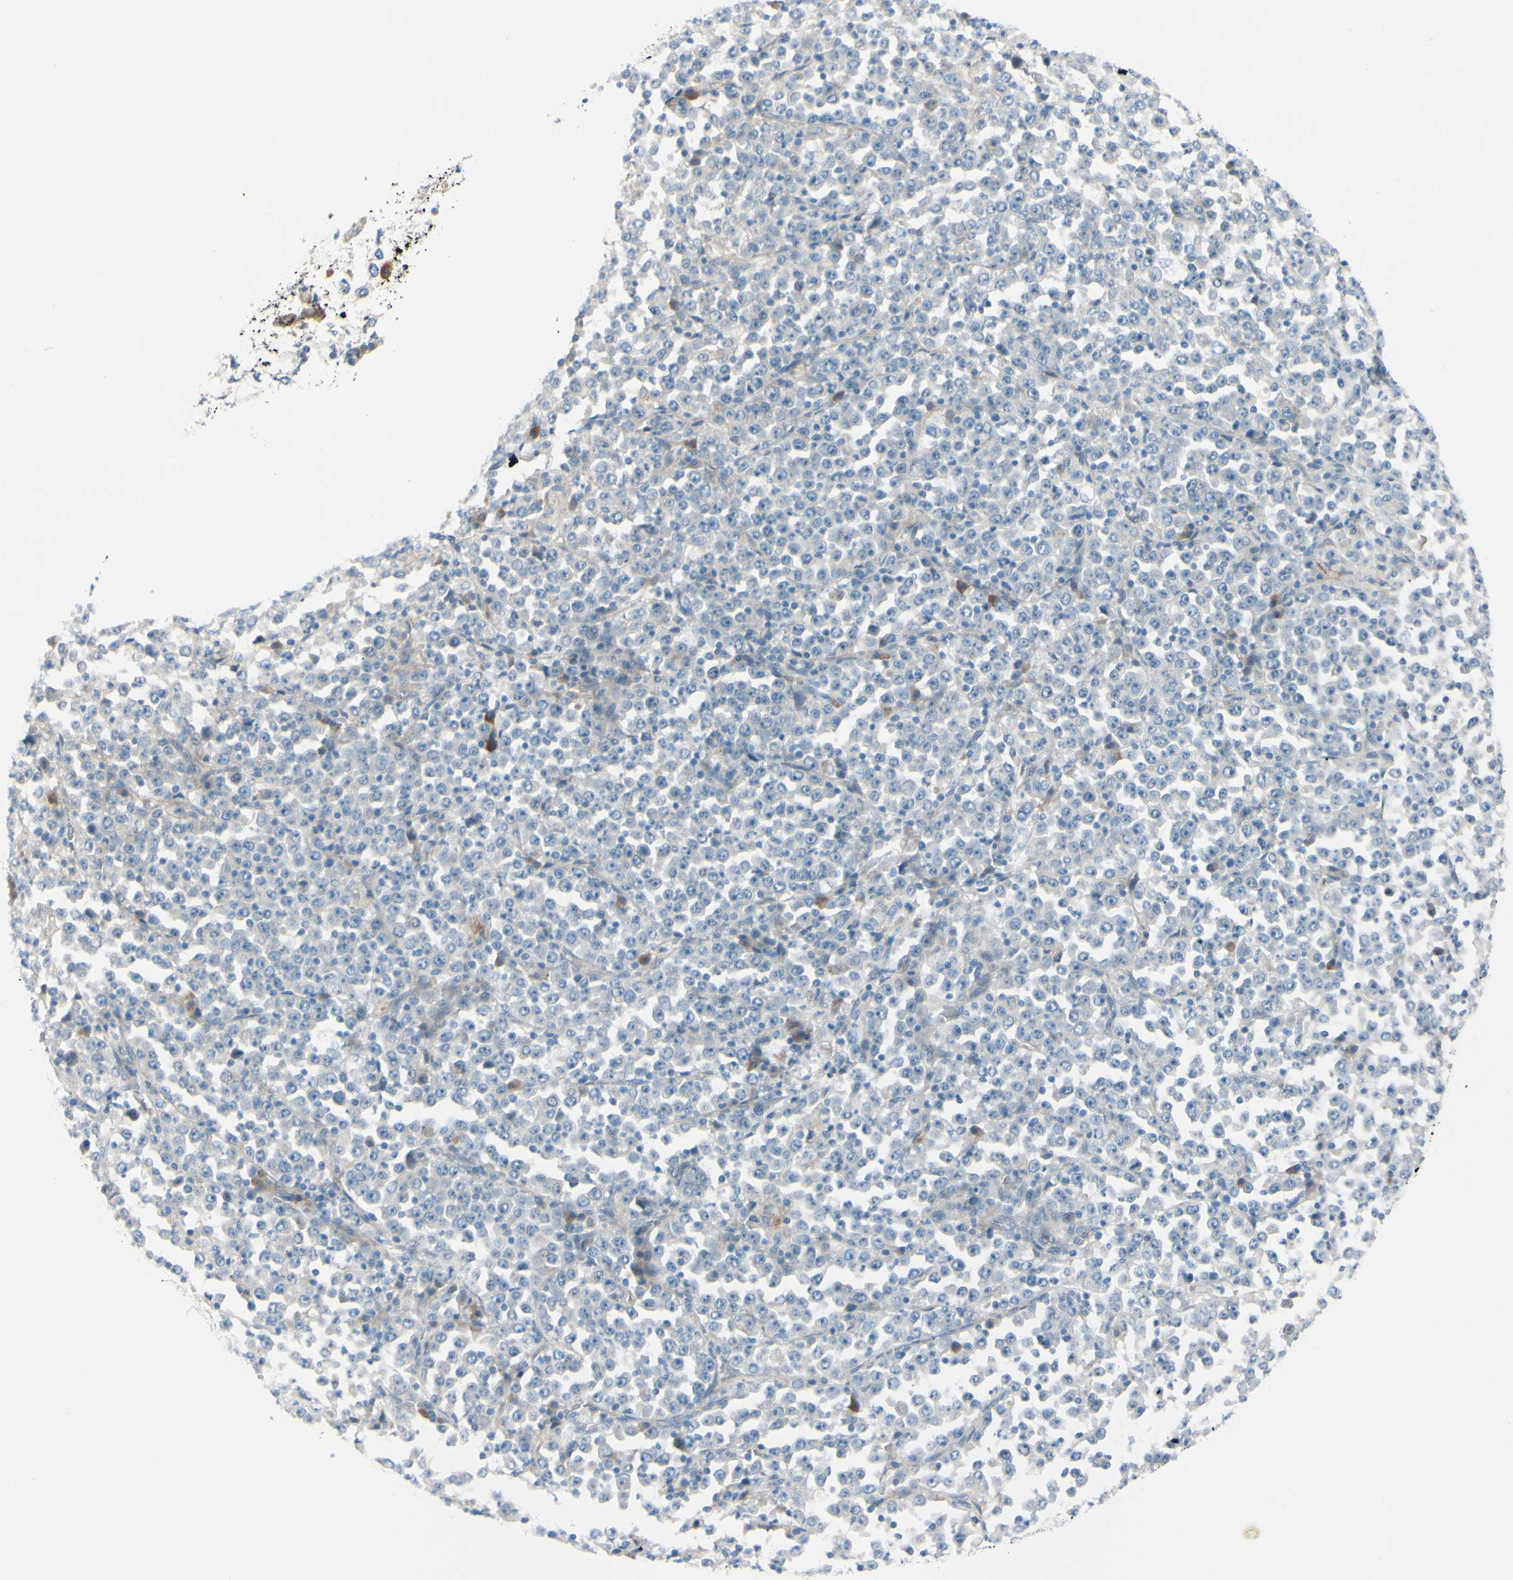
{"staining": {"intensity": "negative", "quantity": "none", "location": "none"}, "tissue": "stomach cancer", "cell_type": "Tumor cells", "image_type": "cancer", "snomed": [{"axis": "morphology", "description": "Normal tissue, NOS"}, {"axis": "morphology", "description": "Adenocarcinoma, NOS"}, {"axis": "topography", "description": "Stomach, upper"}, {"axis": "topography", "description": "Stomach"}], "caption": "Tumor cells are negative for brown protein staining in stomach adenocarcinoma.", "gene": "LRRK1", "patient": {"sex": "male", "age": 59}}